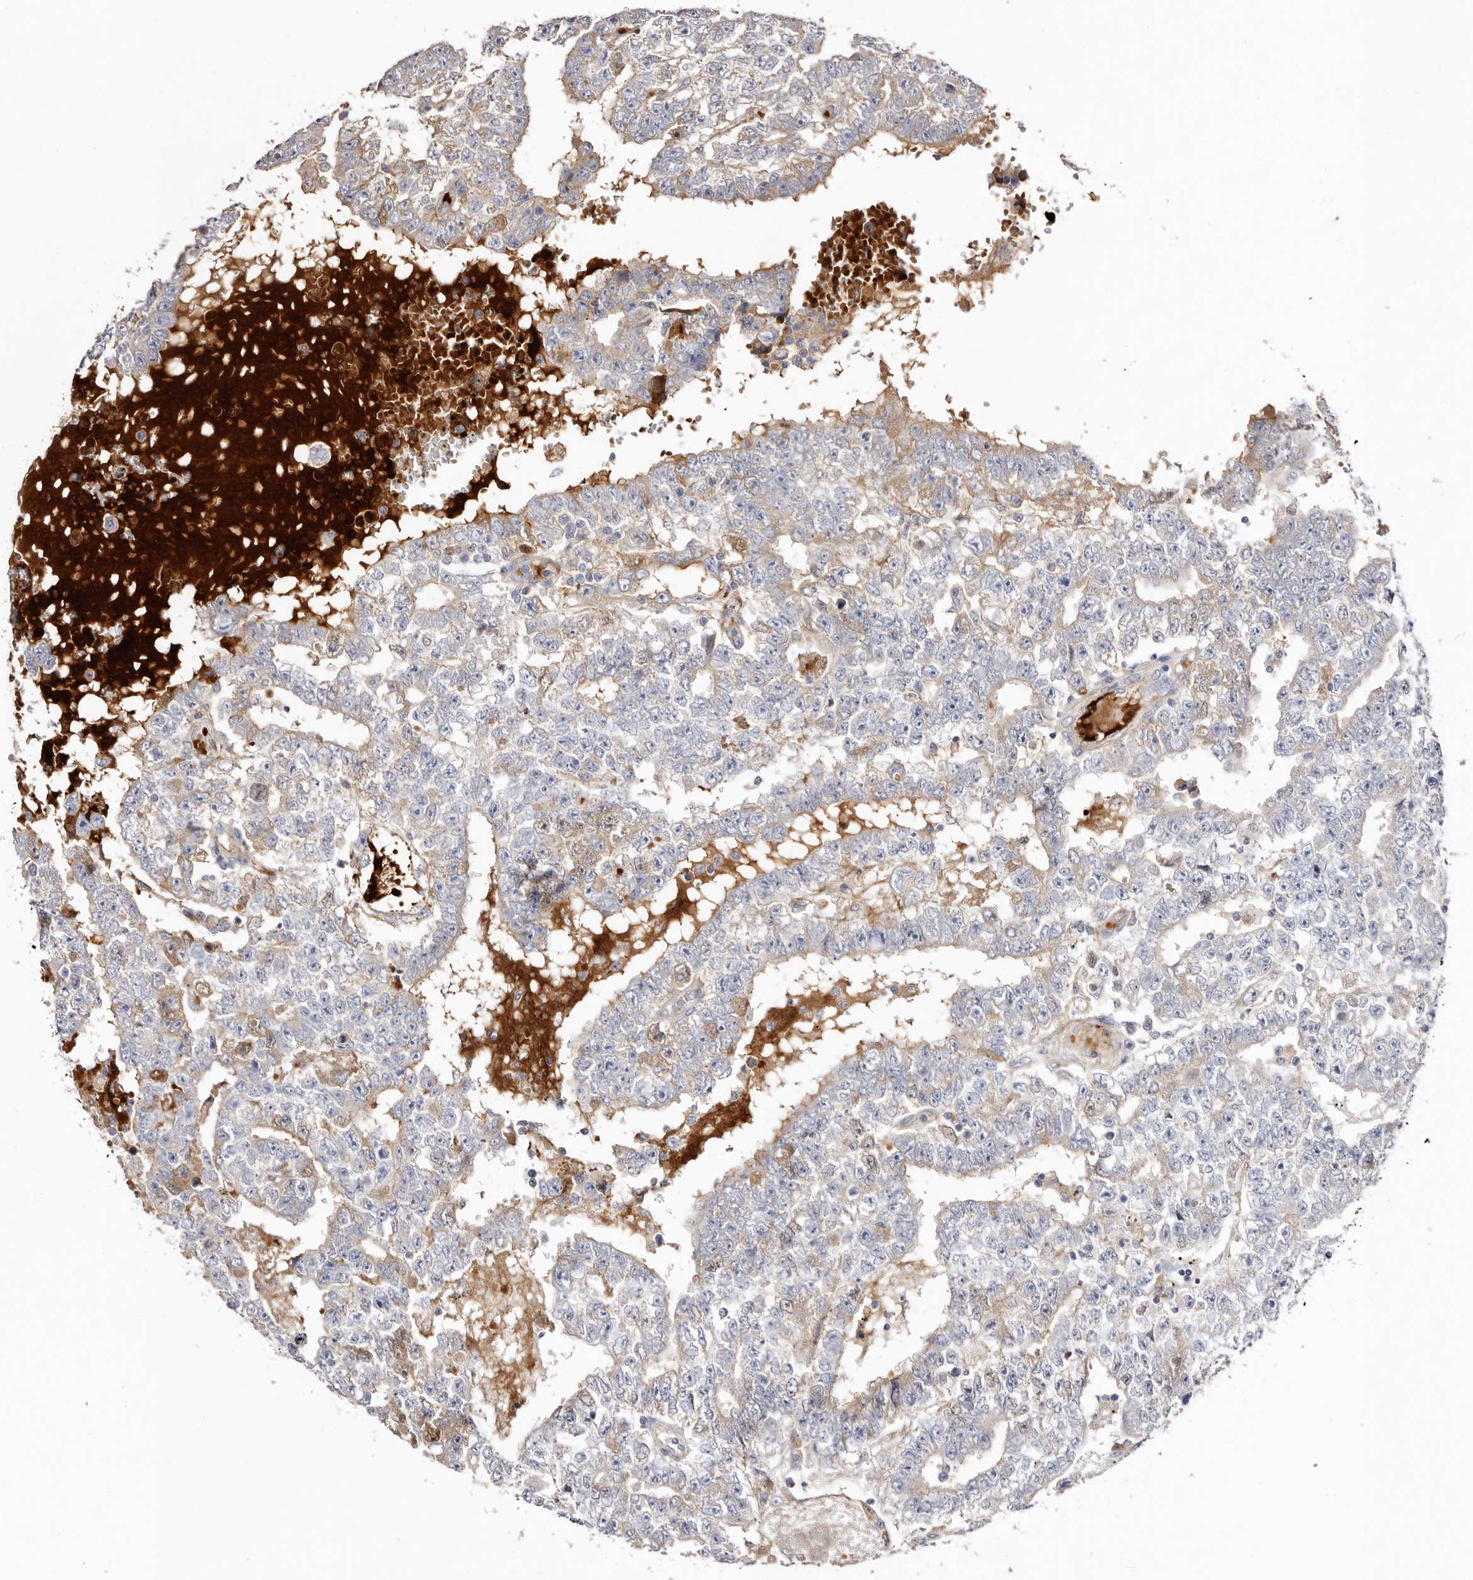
{"staining": {"intensity": "weak", "quantity": "<25%", "location": "cytoplasmic/membranous"}, "tissue": "testis cancer", "cell_type": "Tumor cells", "image_type": "cancer", "snomed": [{"axis": "morphology", "description": "Carcinoma, Embryonal, NOS"}, {"axis": "topography", "description": "Testis"}], "caption": "A high-resolution photomicrograph shows immunohistochemistry staining of testis cancer, which demonstrates no significant positivity in tumor cells.", "gene": "LMLN", "patient": {"sex": "male", "age": 25}}